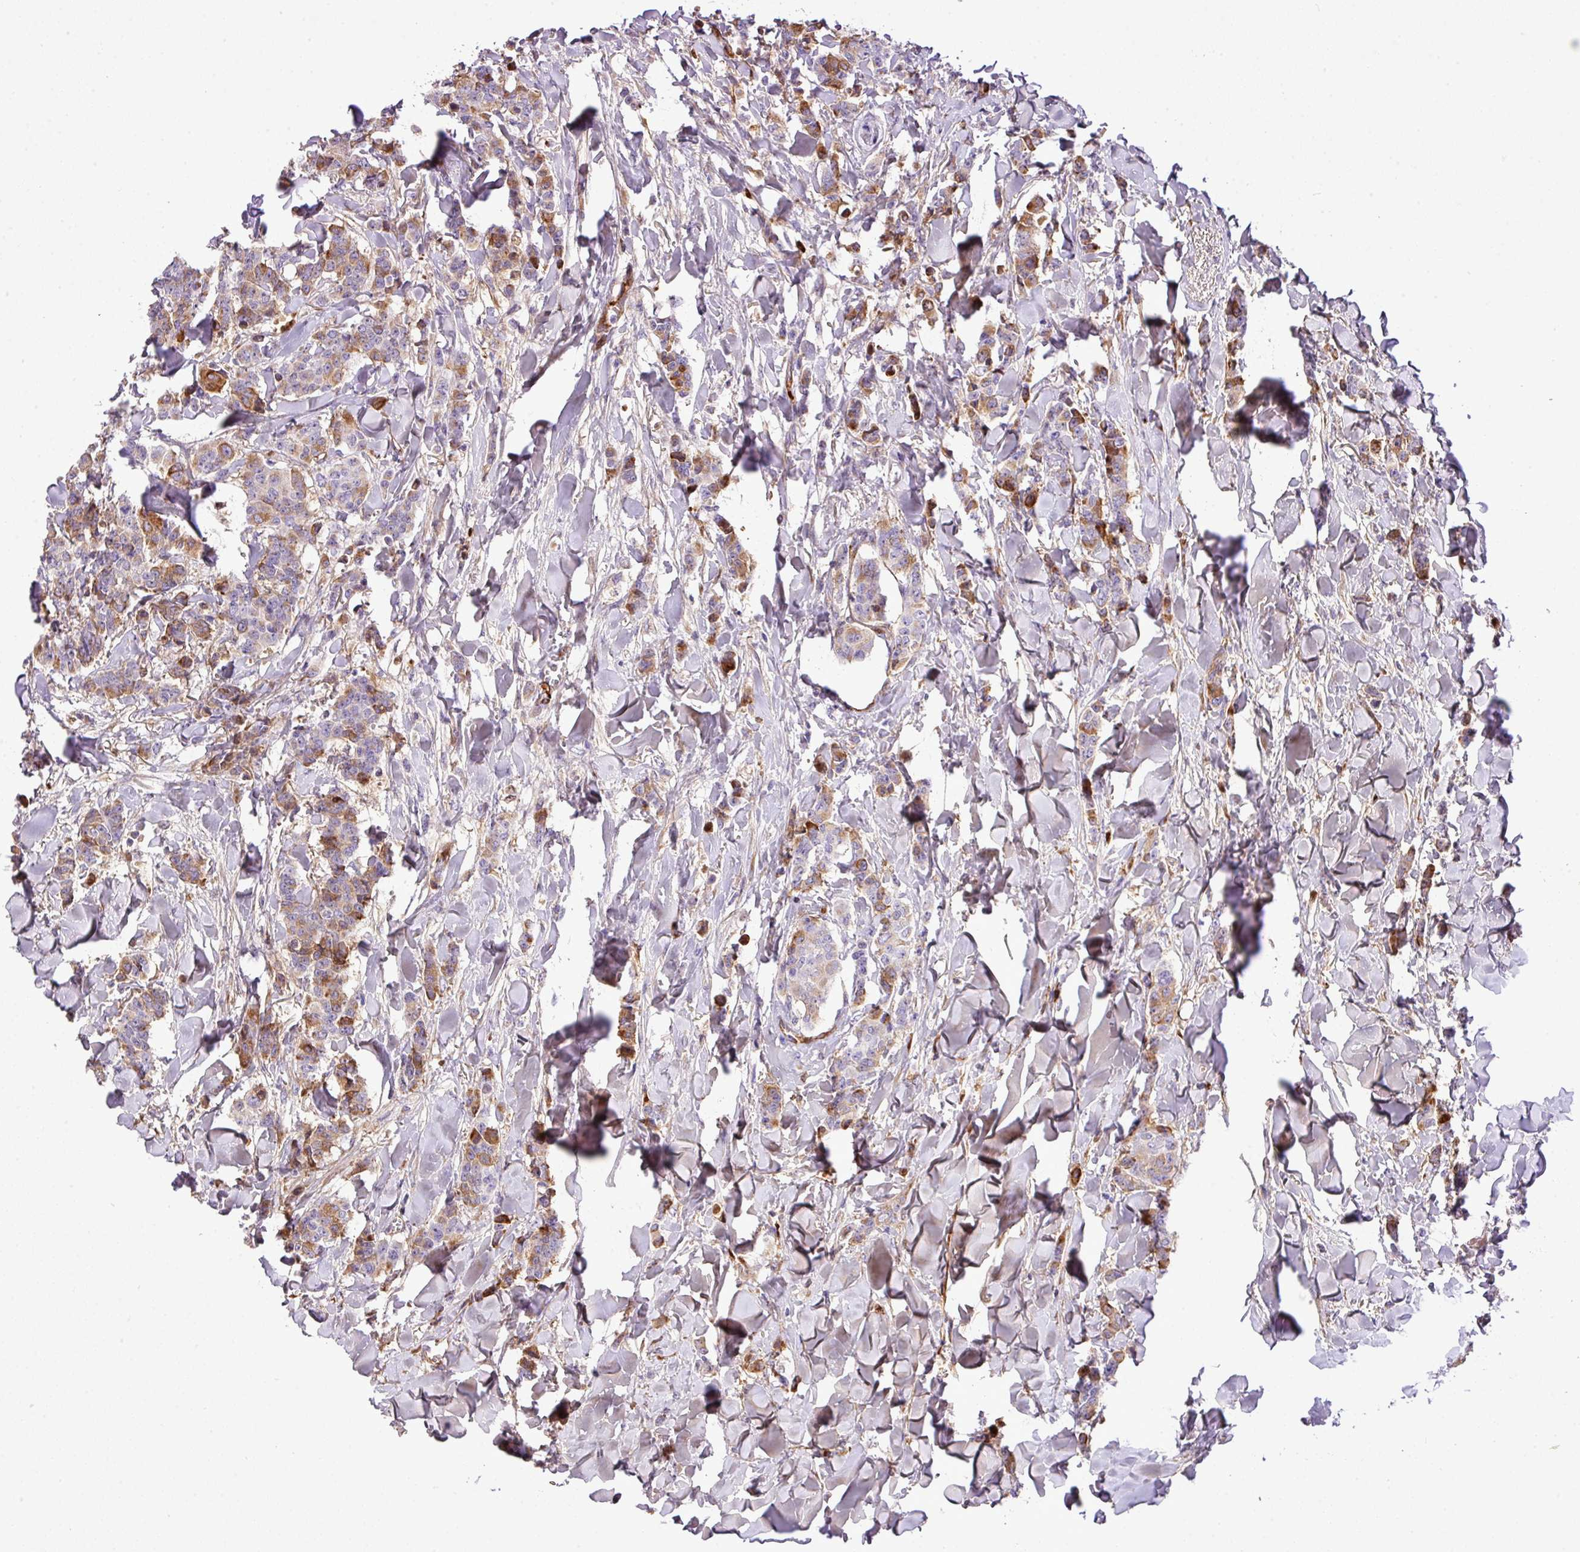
{"staining": {"intensity": "moderate", "quantity": "25%-75%", "location": "cytoplasmic/membranous"}, "tissue": "breast cancer", "cell_type": "Tumor cells", "image_type": "cancer", "snomed": [{"axis": "morphology", "description": "Duct carcinoma"}, {"axis": "topography", "description": "Breast"}], "caption": "Breast intraductal carcinoma tissue shows moderate cytoplasmic/membranous staining in approximately 25%-75% of tumor cells", "gene": "CTXN2", "patient": {"sex": "female", "age": 40}}